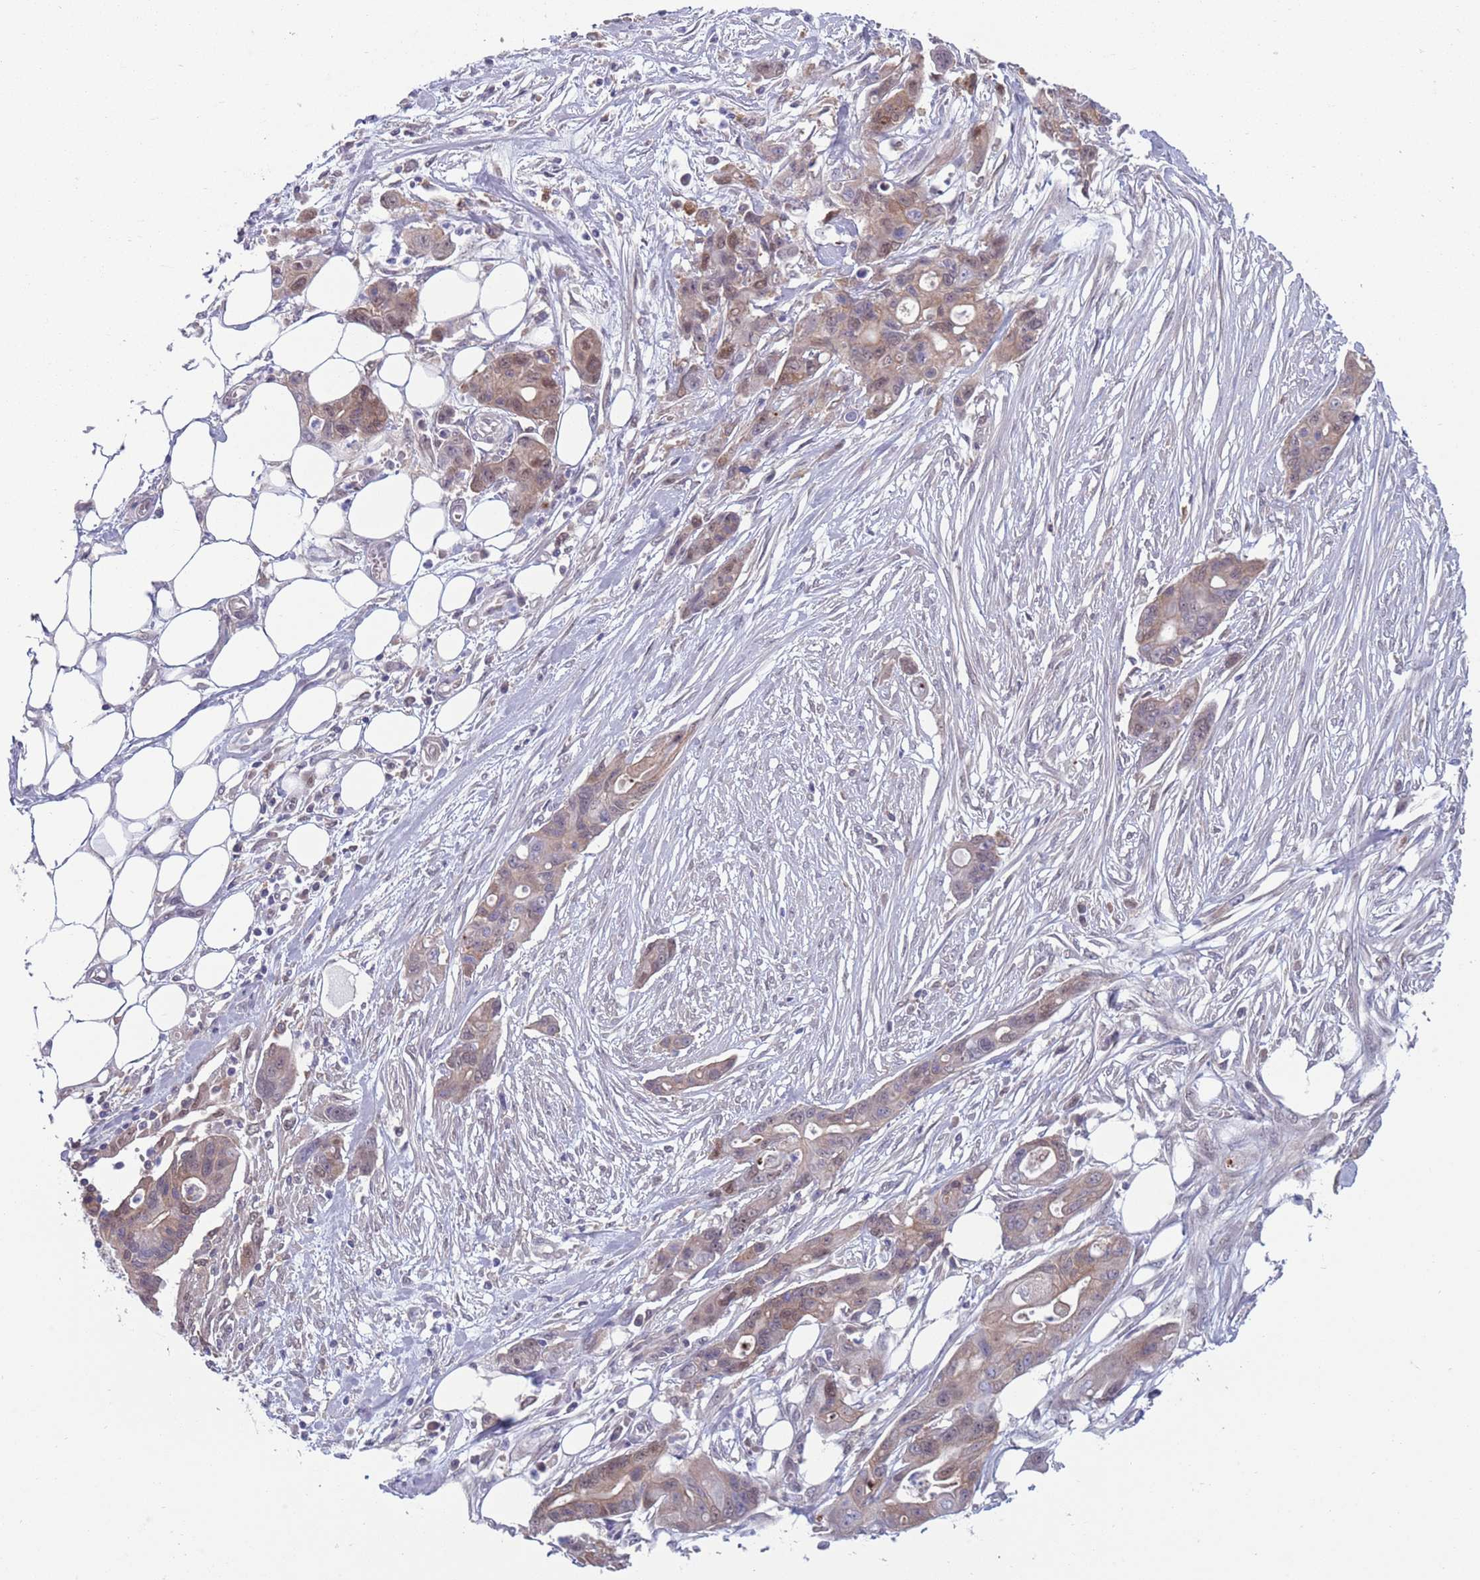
{"staining": {"intensity": "weak", "quantity": "25%-75%", "location": "cytoplasmic/membranous,nuclear"}, "tissue": "ovarian cancer", "cell_type": "Tumor cells", "image_type": "cancer", "snomed": [{"axis": "morphology", "description": "Cystadenocarcinoma, mucinous, NOS"}, {"axis": "topography", "description": "Ovary"}], "caption": "Immunohistochemistry (IHC) image of human ovarian cancer stained for a protein (brown), which demonstrates low levels of weak cytoplasmic/membranous and nuclear positivity in approximately 25%-75% of tumor cells.", "gene": "CLNS1A", "patient": {"sex": "female", "age": 70}}